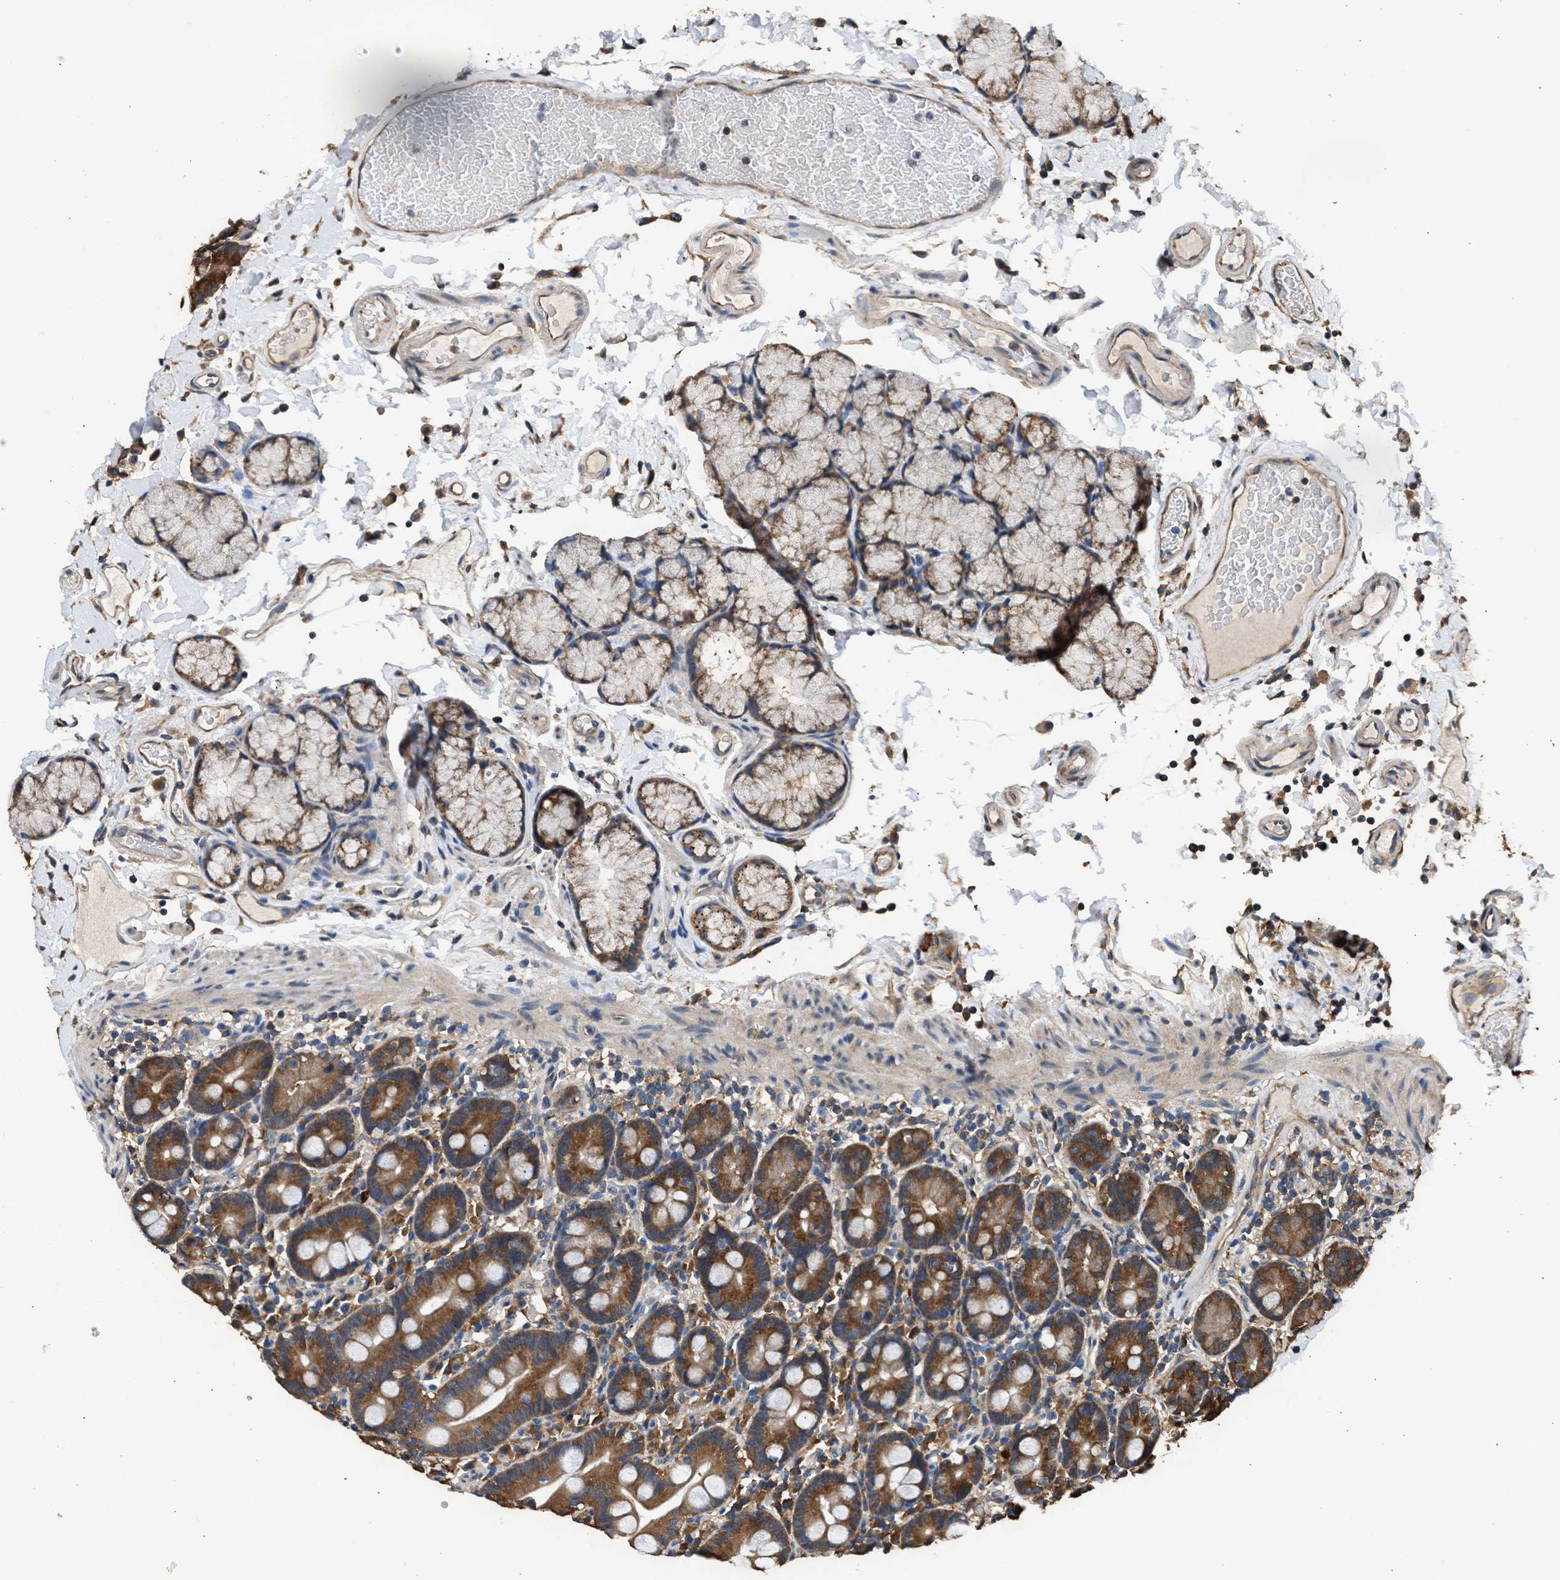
{"staining": {"intensity": "strong", "quantity": ">75%", "location": "cytoplasmic/membranous"}, "tissue": "duodenum", "cell_type": "Glandular cells", "image_type": "normal", "snomed": [{"axis": "morphology", "description": "Normal tissue, NOS"}, {"axis": "topography", "description": "Small intestine, NOS"}], "caption": "Protein expression analysis of unremarkable human duodenum reveals strong cytoplasmic/membranous positivity in about >75% of glandular cells. The protein is shown in brown color, while the nuclei are stained blue.", "gene": "SLC36A4", "patient": {"sex": "female", "age": 71}}